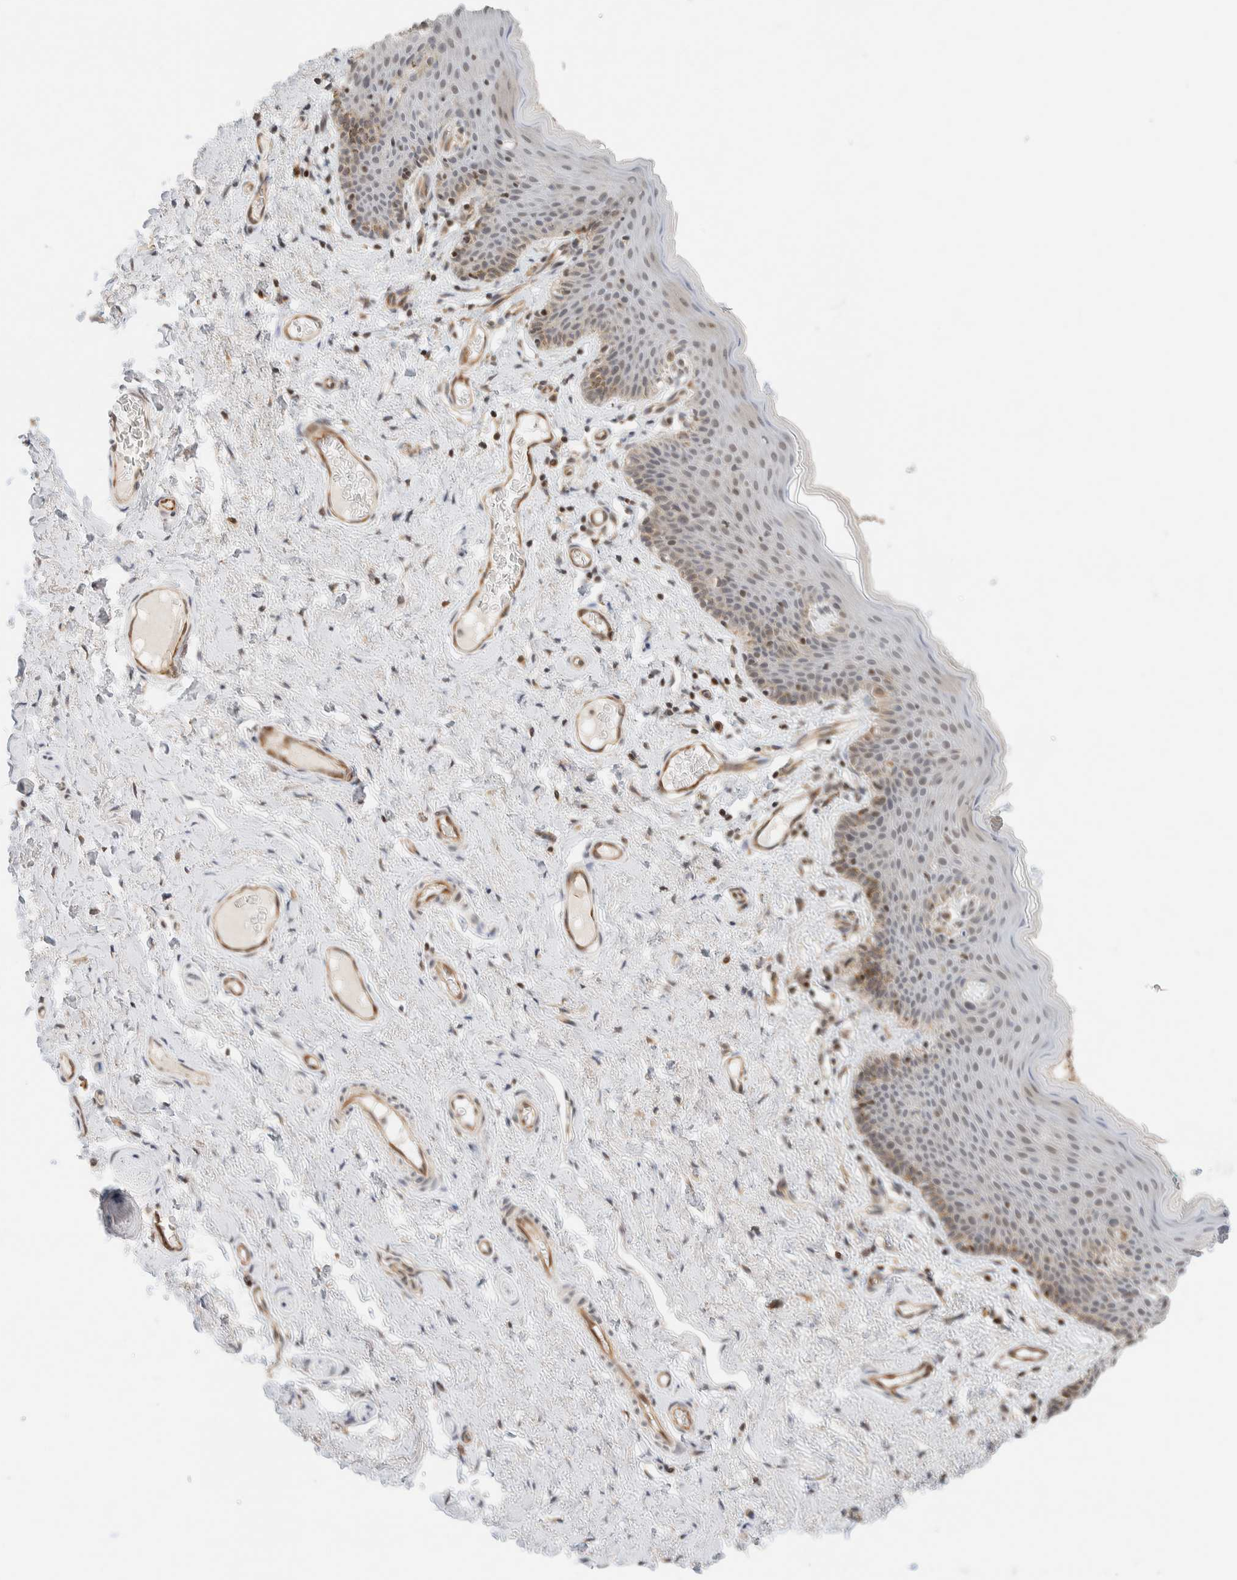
{"staining": {"intensity": "weak", "quantity": ">75%", "location": "cytoplasmic/membranous,nuclear"}, "tissue": "skin", "cell_type": "Epidermal cells", "image_type": "normal", "snomed": [{"axis": "morphology", "description": "Normal tissue, NOS"}, {"axis": "topography", "description": "Vulva"}], "caption": "DAB immunohistochemical staining of normal human skin exhibits weak cytoplasmic/membranous,nuclear protein positivity in about >75% of epidermal cells. The protein of interest is stained brown, and the nuclei are stained in blue (DAB IHC with brightfield microscopy, high magnification).", "gene": "C8orf76", "patient": {"sex": "female", "age": 66}}